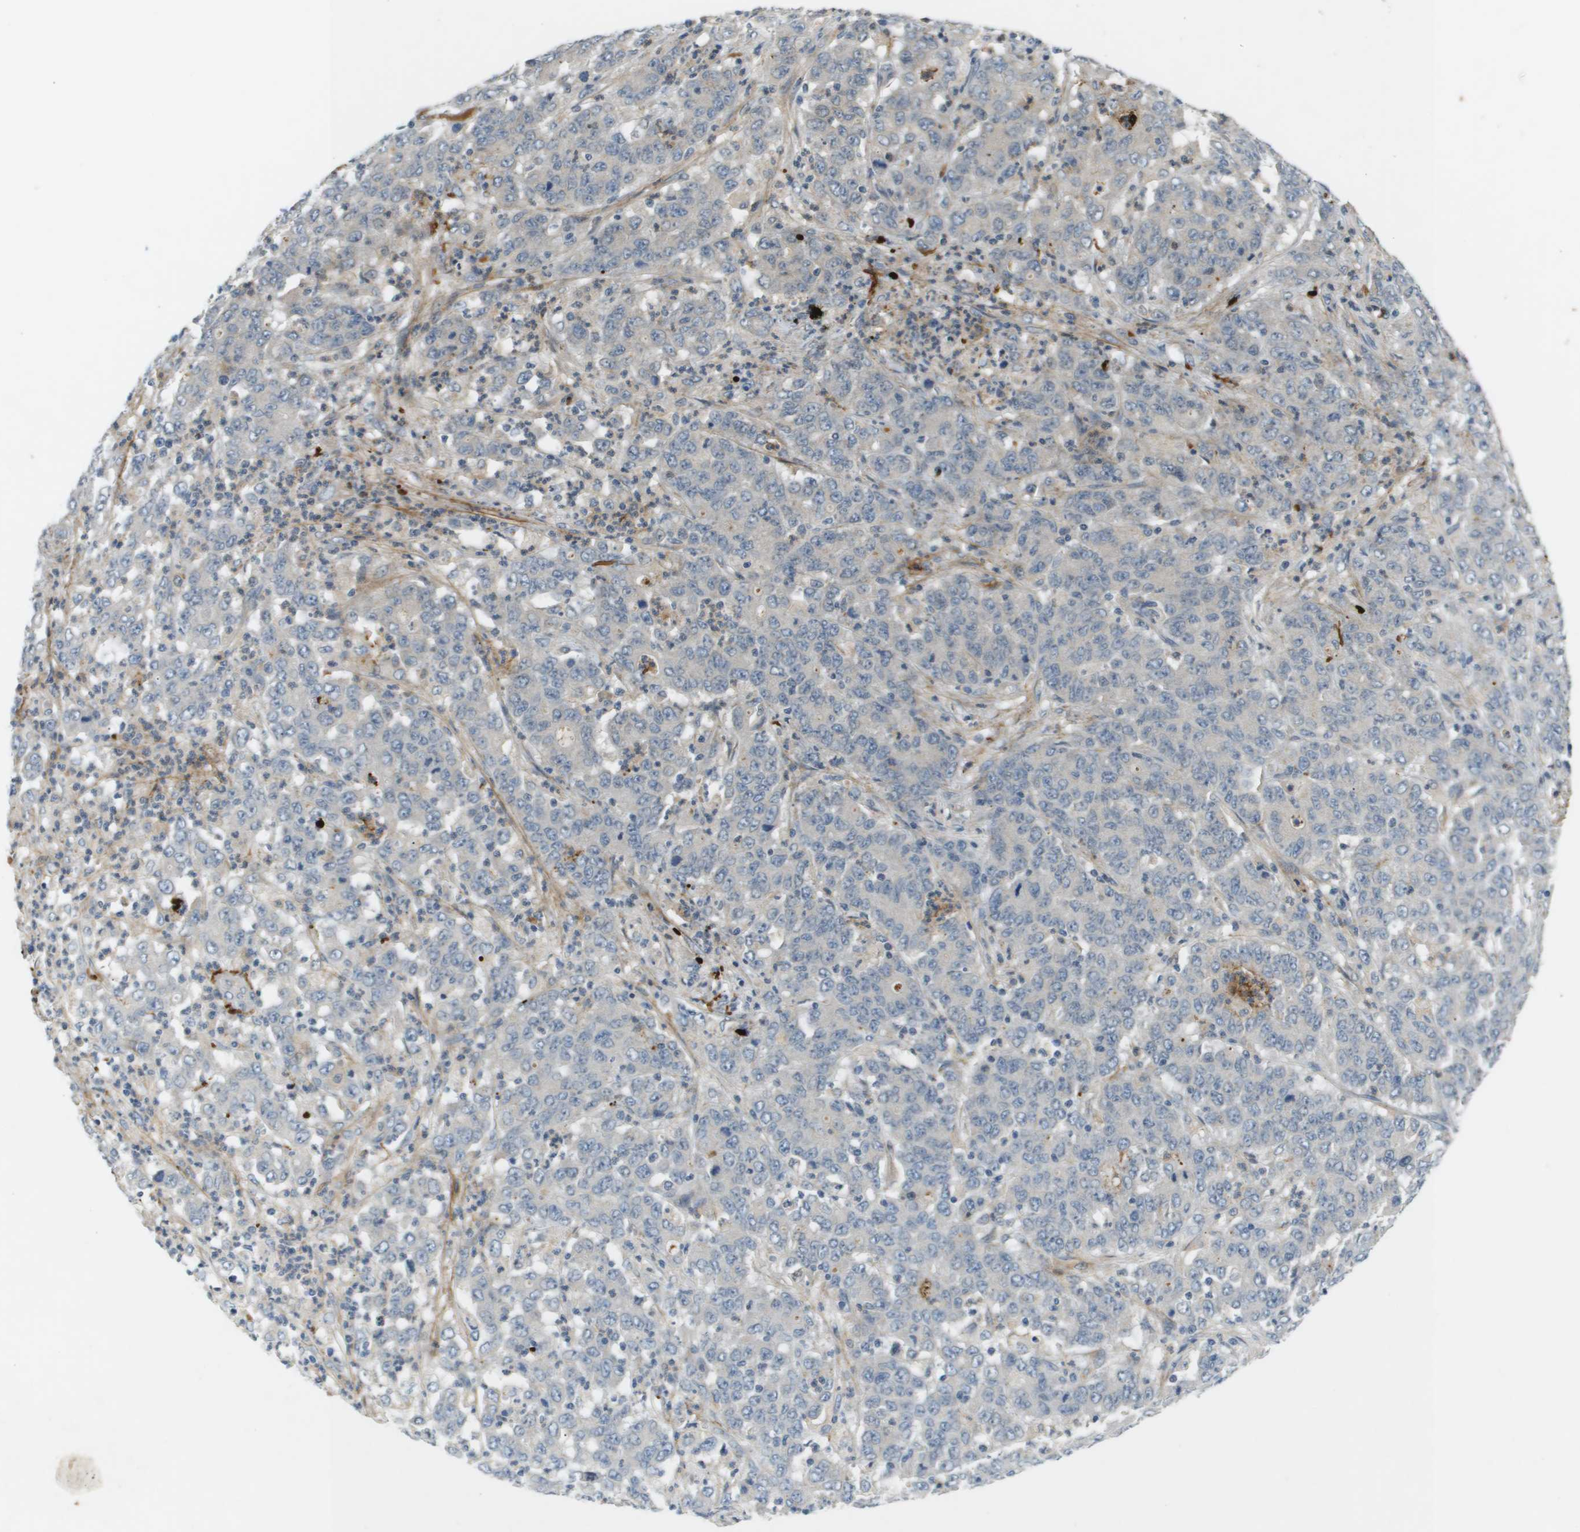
{"staining": {"intensity": "negative", "quantity": "none", "location": "none"}, "tissue": "stomach cancer", "cell_type": "Tumor cells", "image_type": "cancer", "snomed": [{"axis": "morphology", "description": "Adenocarcinoma, NOS"}, {"axis": "topography", "description": "Stomach, lower"}], "caption": "This is a image of immunohistochemistry staining of adenocarcinoma (stomach), which shows no staining in tumor cells. The staining is performed using DAB brown chromogen with nuclei counter-stained in using hematoxylin.", "gene": "VTN", "patient": {"sex": "female", "age": 71}}